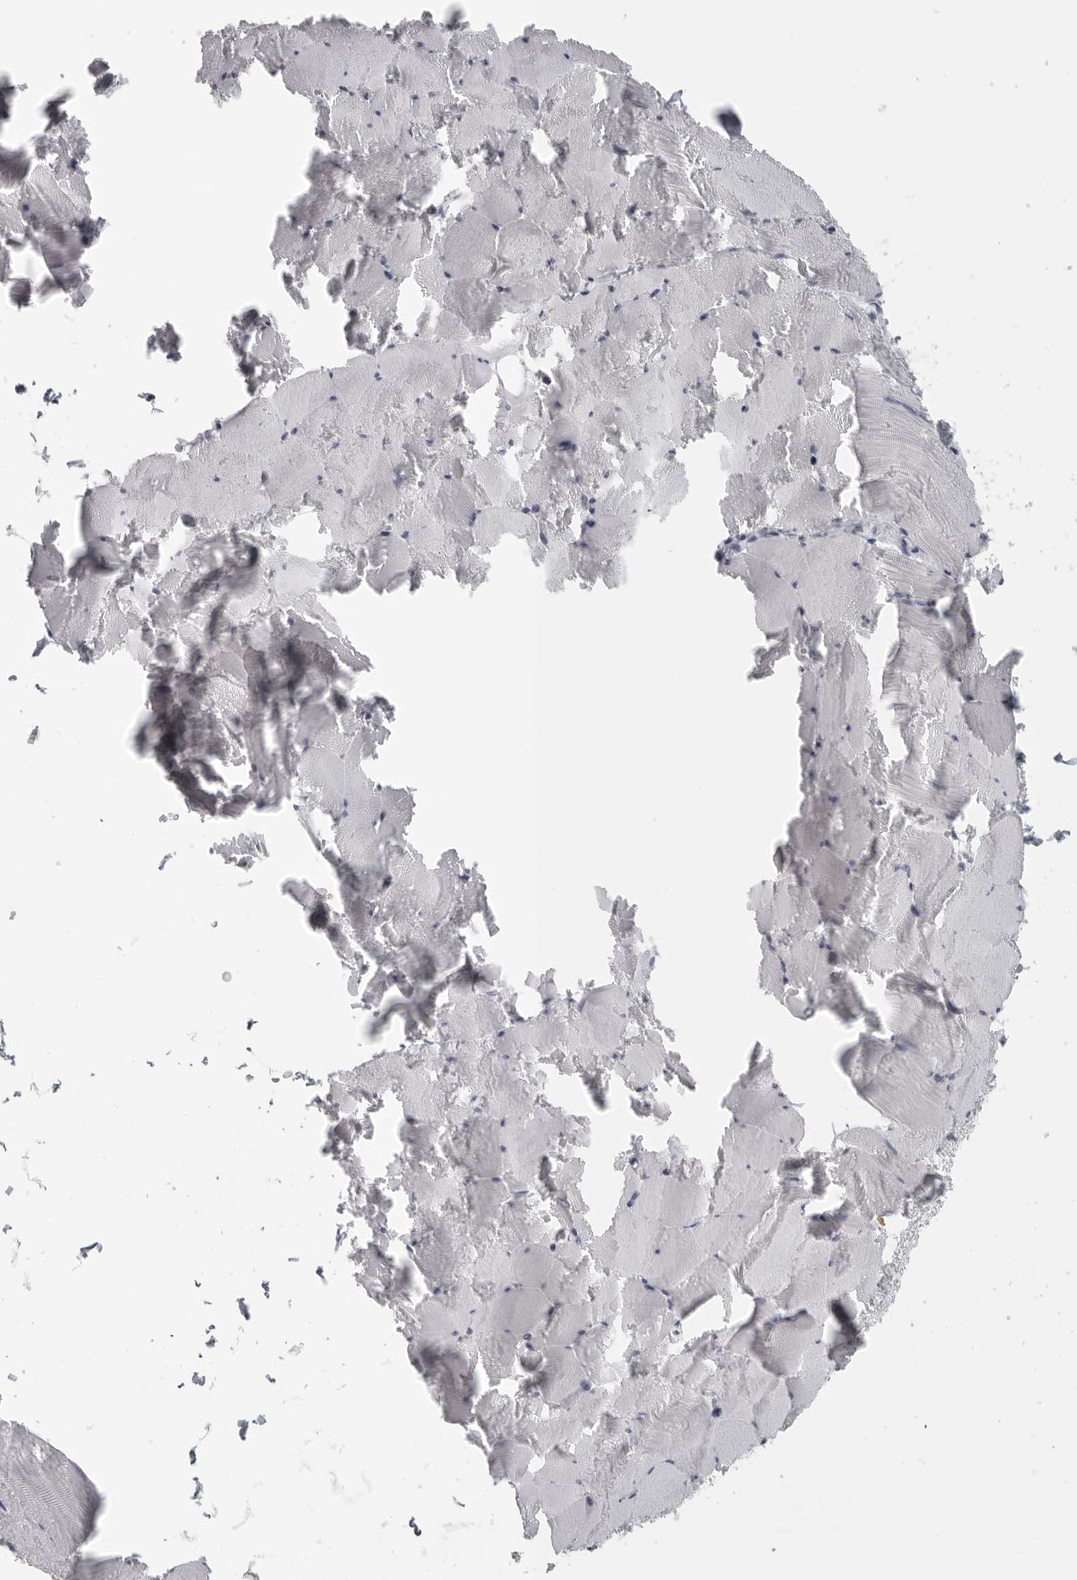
{"staining": {"intensity": "negative", "quantity": "none", "location": "none"}, "tissue": "skeletal muscle", "cell_type": "Myocytes", "image_type": "normal", "snomed": [{"axis": "morphology", "description": "Normal tissue, NOS"}, {"axis": "topography", "description": "Skeletal muscle"}], "caption": "This is an IHC photomicrograph of benign skeletal muscle. There is no staining in myocytes.", "gene": "SATB2", "patient": {"sex": "male", "age": 62}}